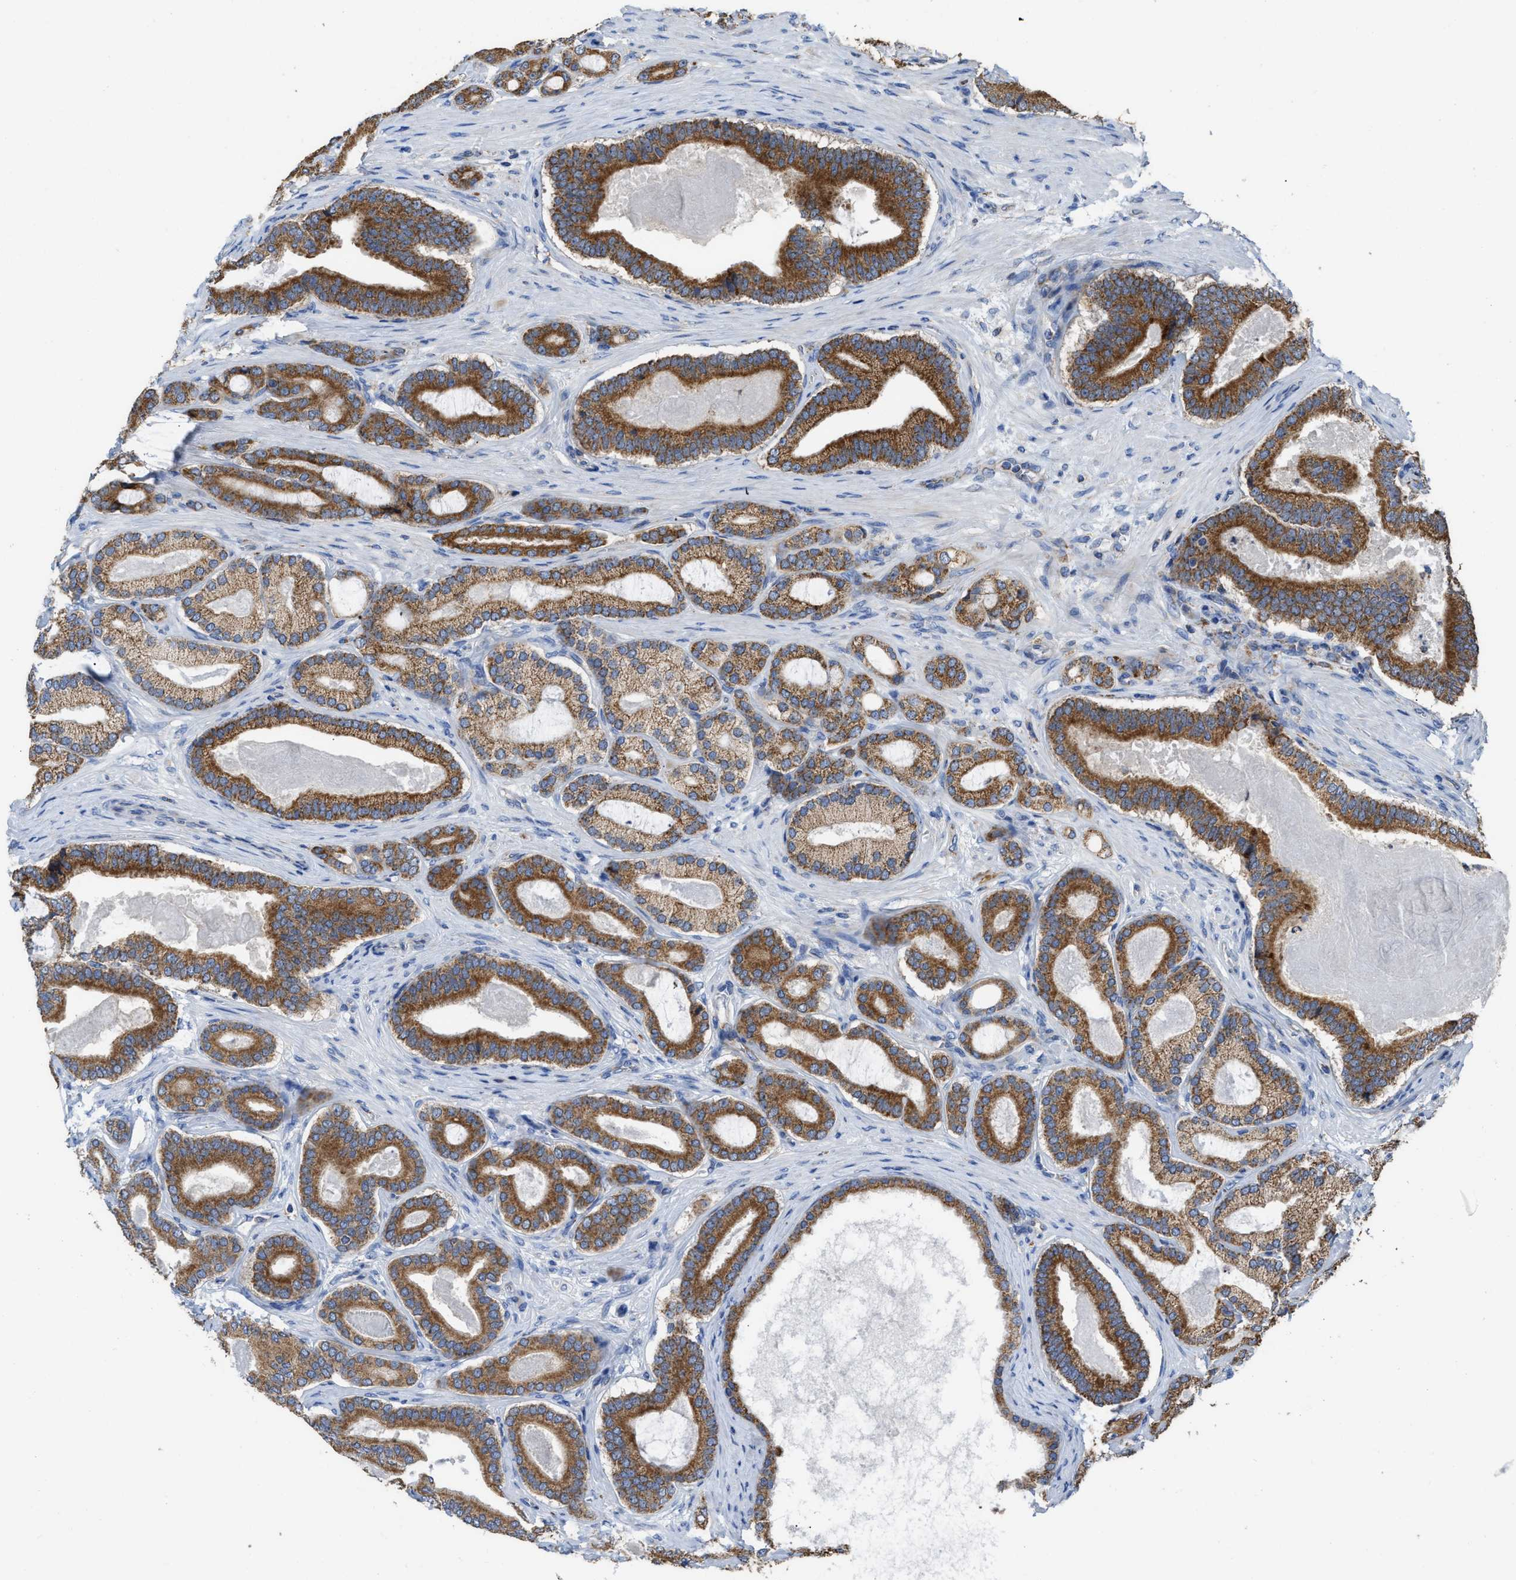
{"staining": {"intensity": "strong", "quantity": ">75%", "location": "cytoplasmic/membranous"}, "tissue": "prostate cancer", "cell_type": "Tumor cells", "image_type": "cancer", "snomed": [{"axis": "morphology", "description": "Adenocarcinoma, High grade"}, {"axis": "topography", "description": "Prostate"}], "caption": "This is a histology image of IHC staining of prostate cancer, which shows strong positivity in the cytoplasmic/membranous of tumor cells.", "gene": "AK2", "patient": {"sex": "male", "age": 60}}